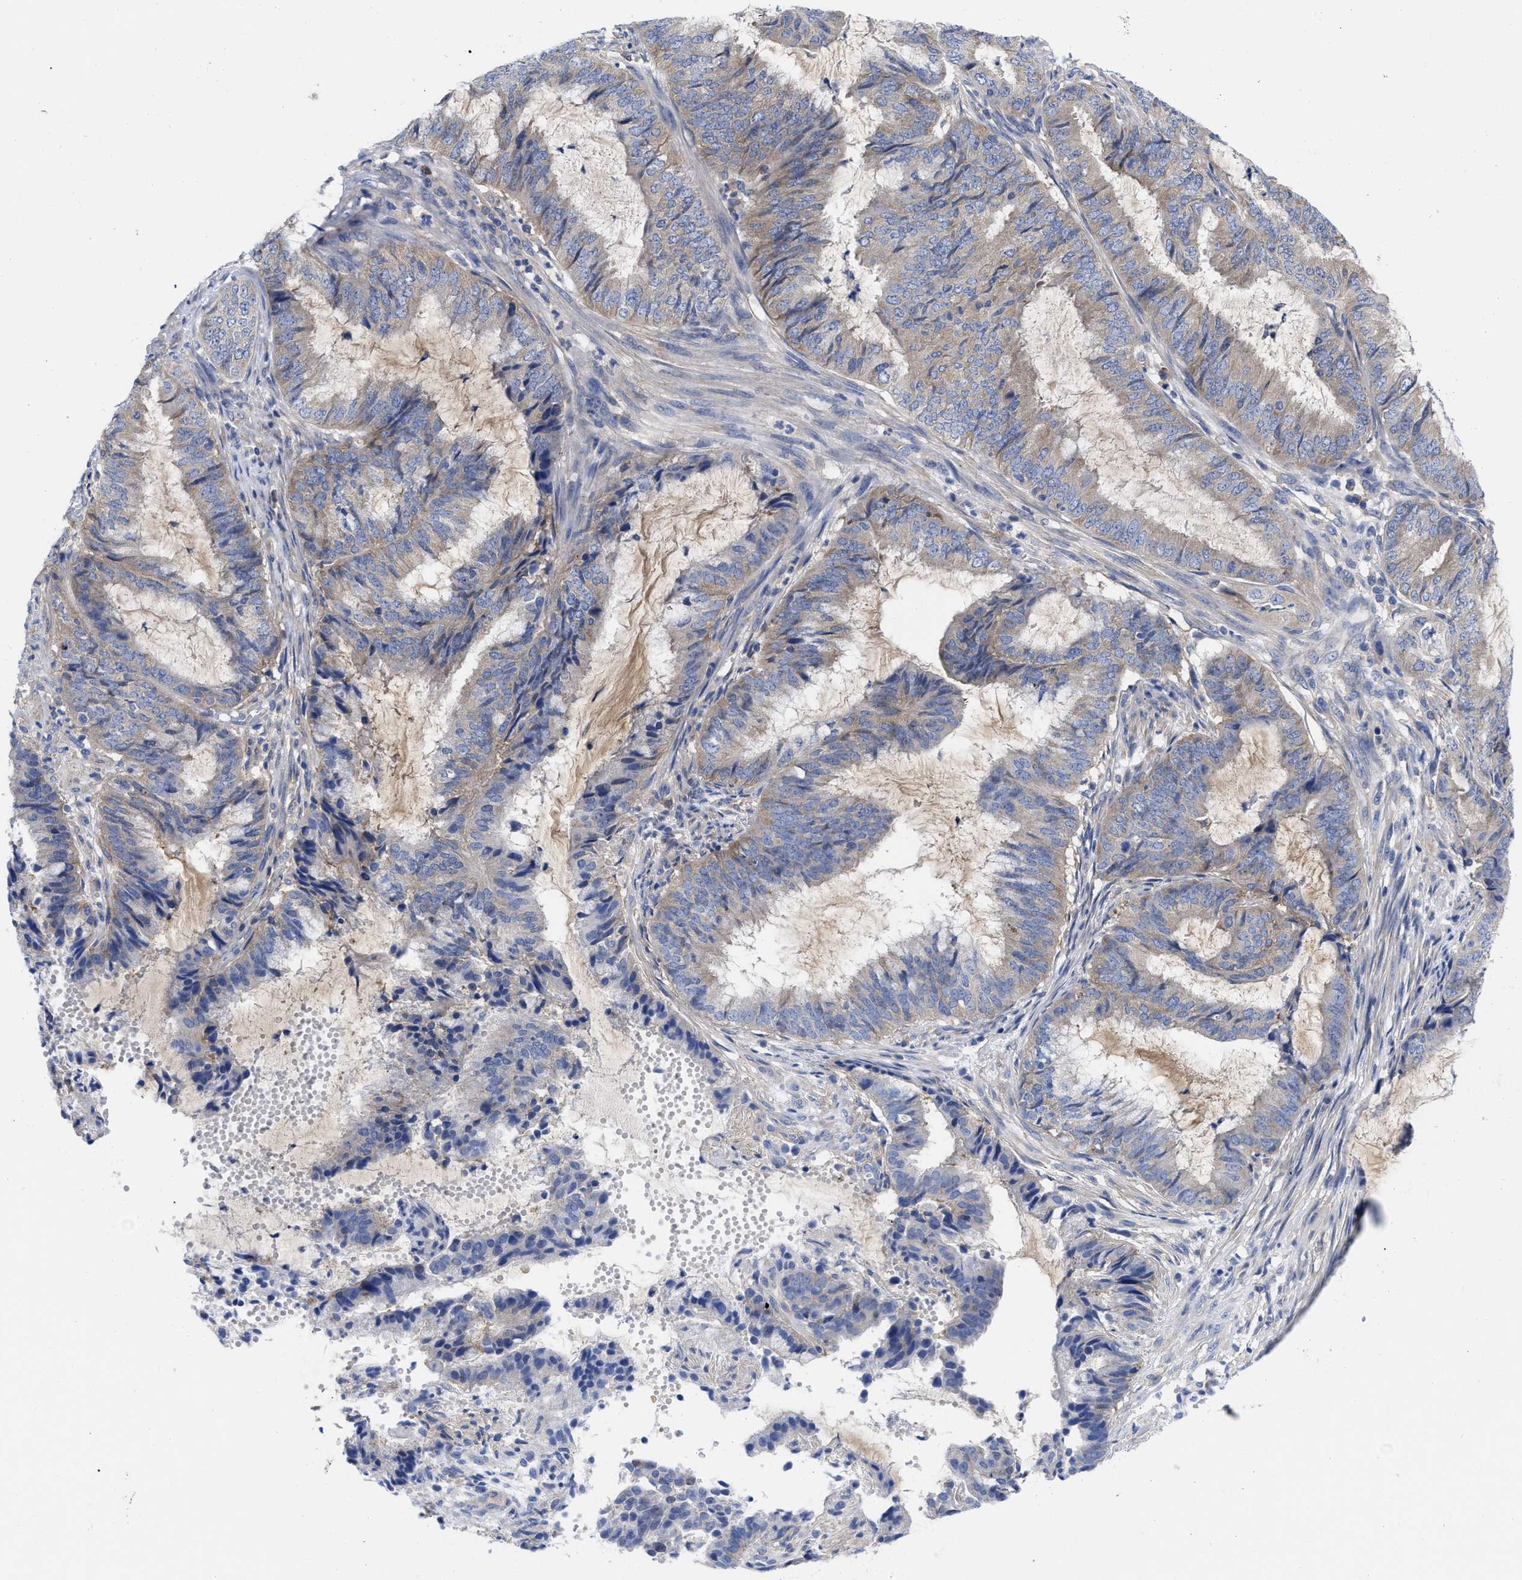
{"staining": {"intensity": "weak", "quantity": ">75%", "location": "cytoplasmic/membranous"}, "tissue": "endometrial cancer", "cell_type": "Tumor cells", "image_type": "cancer", "snomed": [{"axis": "morphology", "description": "Adenocarcinoma, NOS"}, {"axis": "topography", "description": "Endometrium"}], "caption": "Endometrial cancer stained for a protein (brown) displays weak cytoplasmic/membranous positive positivity in approximately >75% of tumor cells.", "gene": "RBKS", "patient": {"sex": "female", "age": 51}}